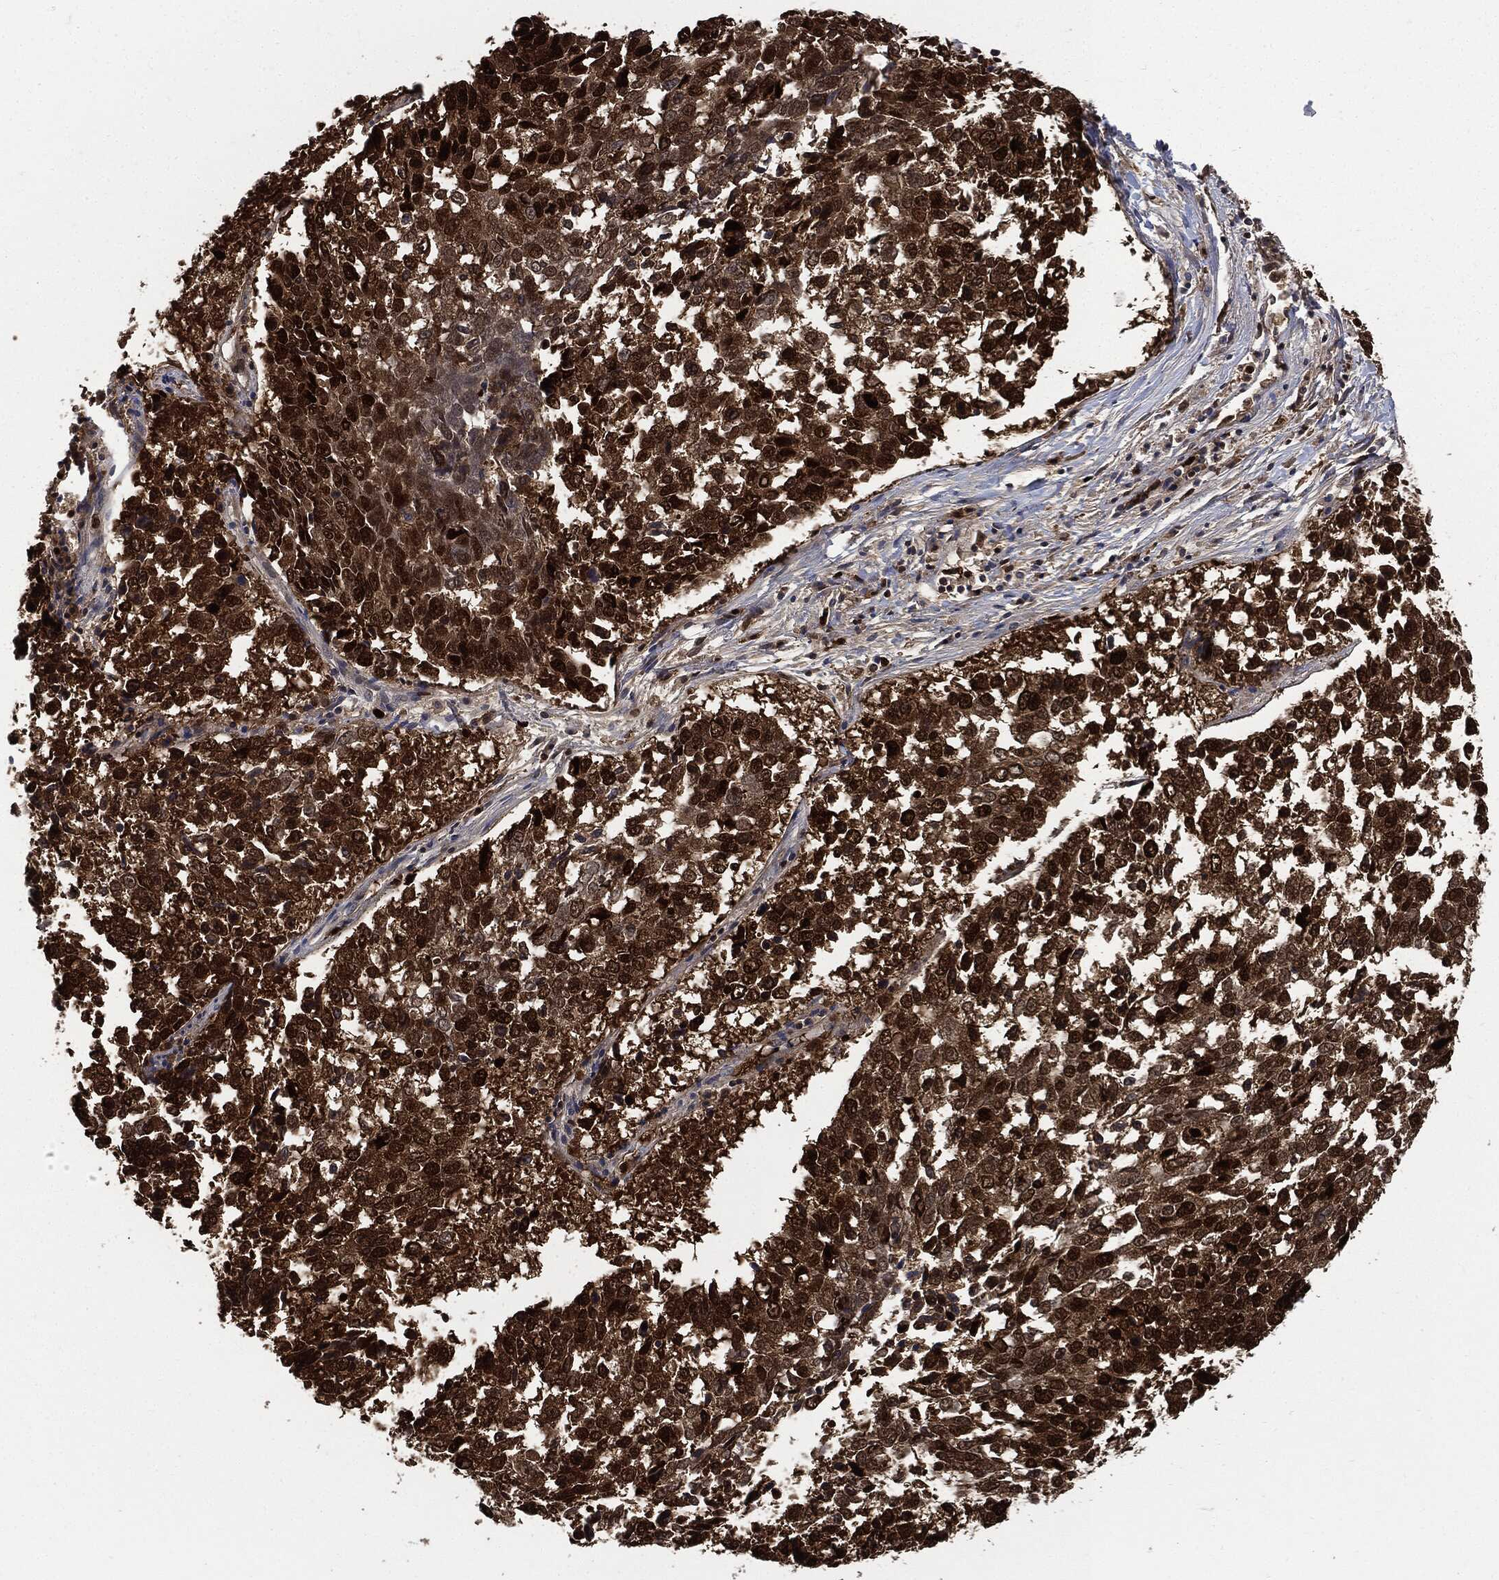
{"staining": {"intensity": "strong", "quantity": ">75%", "location": "cytoplasmic/membranous,nuclear"}, "tissue": "lung cancer", "cell_type": "Tumor cells", "image_type": "cancer", "snomed": [{"axis": "morphology", "description": "Squamous cell carcinoma, NOS"}, {"axis": "topography", "description": "Lung"}], "caption": "About >75% of tumor cells in squamous cell carcinoma (lung) display strong cytoplasmic/membranous and nuclear protein positivity as visualized by brown immunohistochemical staining.", "gene": "PCNA", "patient": {"sex": "male", "age": 82}}